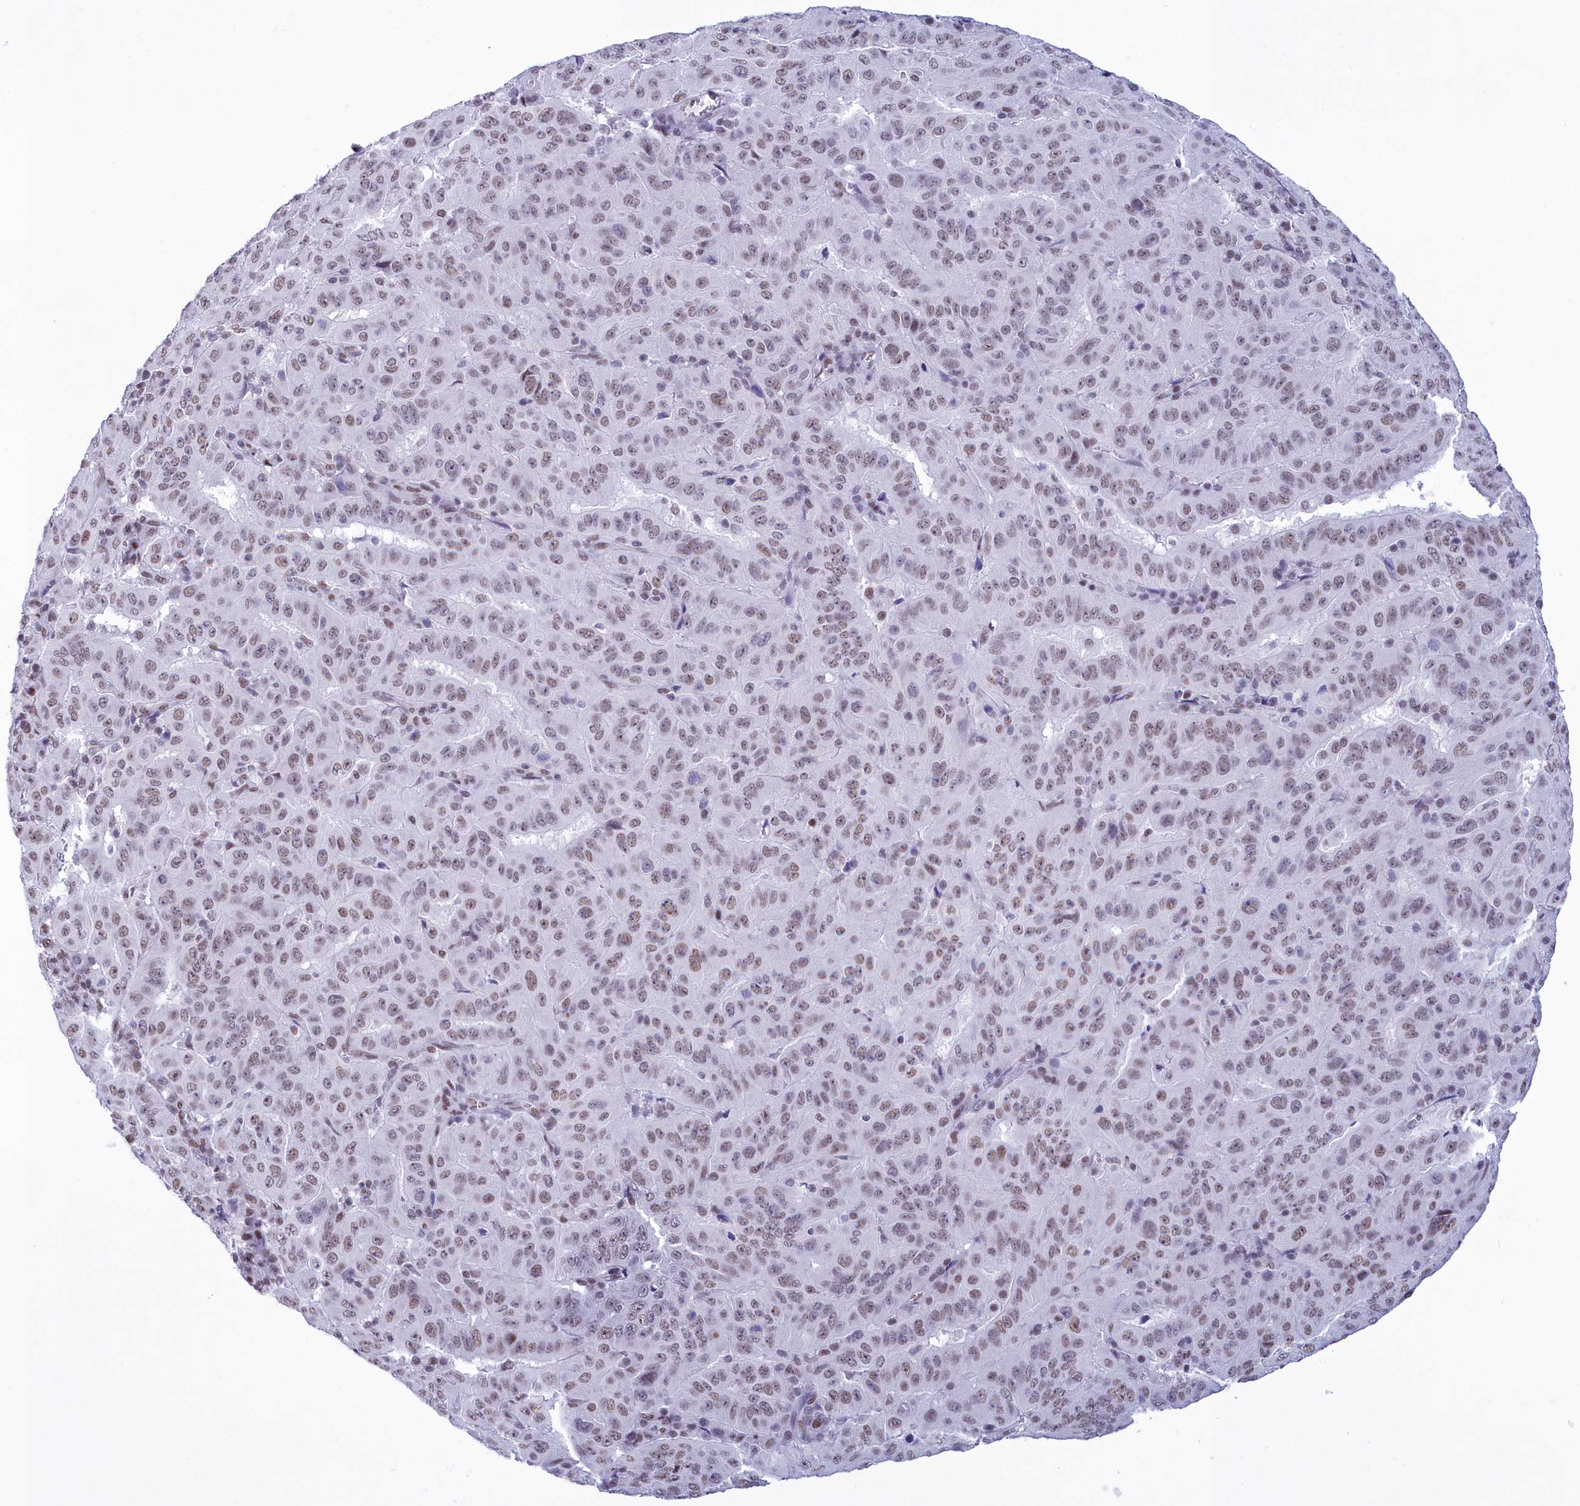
{"staining": {"intensity": "moderate", "quantity": ">75%", "location": "nuclear"}, "tissue": "pancreatic cancer", "cell_type": "Tumor cells", "image_type": "cancer", "snomed": [{"axis": "morphology", "description": "Adenocarcinoma, NOS"}, {"axis": "topography", "description": "Pancreas"}], "caption": "Immunohistochemistry of human pancreatic cancer (adenocarcinoma) exhibits medium levels of moderate nuclear expression in approximately >75% of tumor cells.", "gene": "CDC26", "patient": {"sex": "male", "age": 63}}